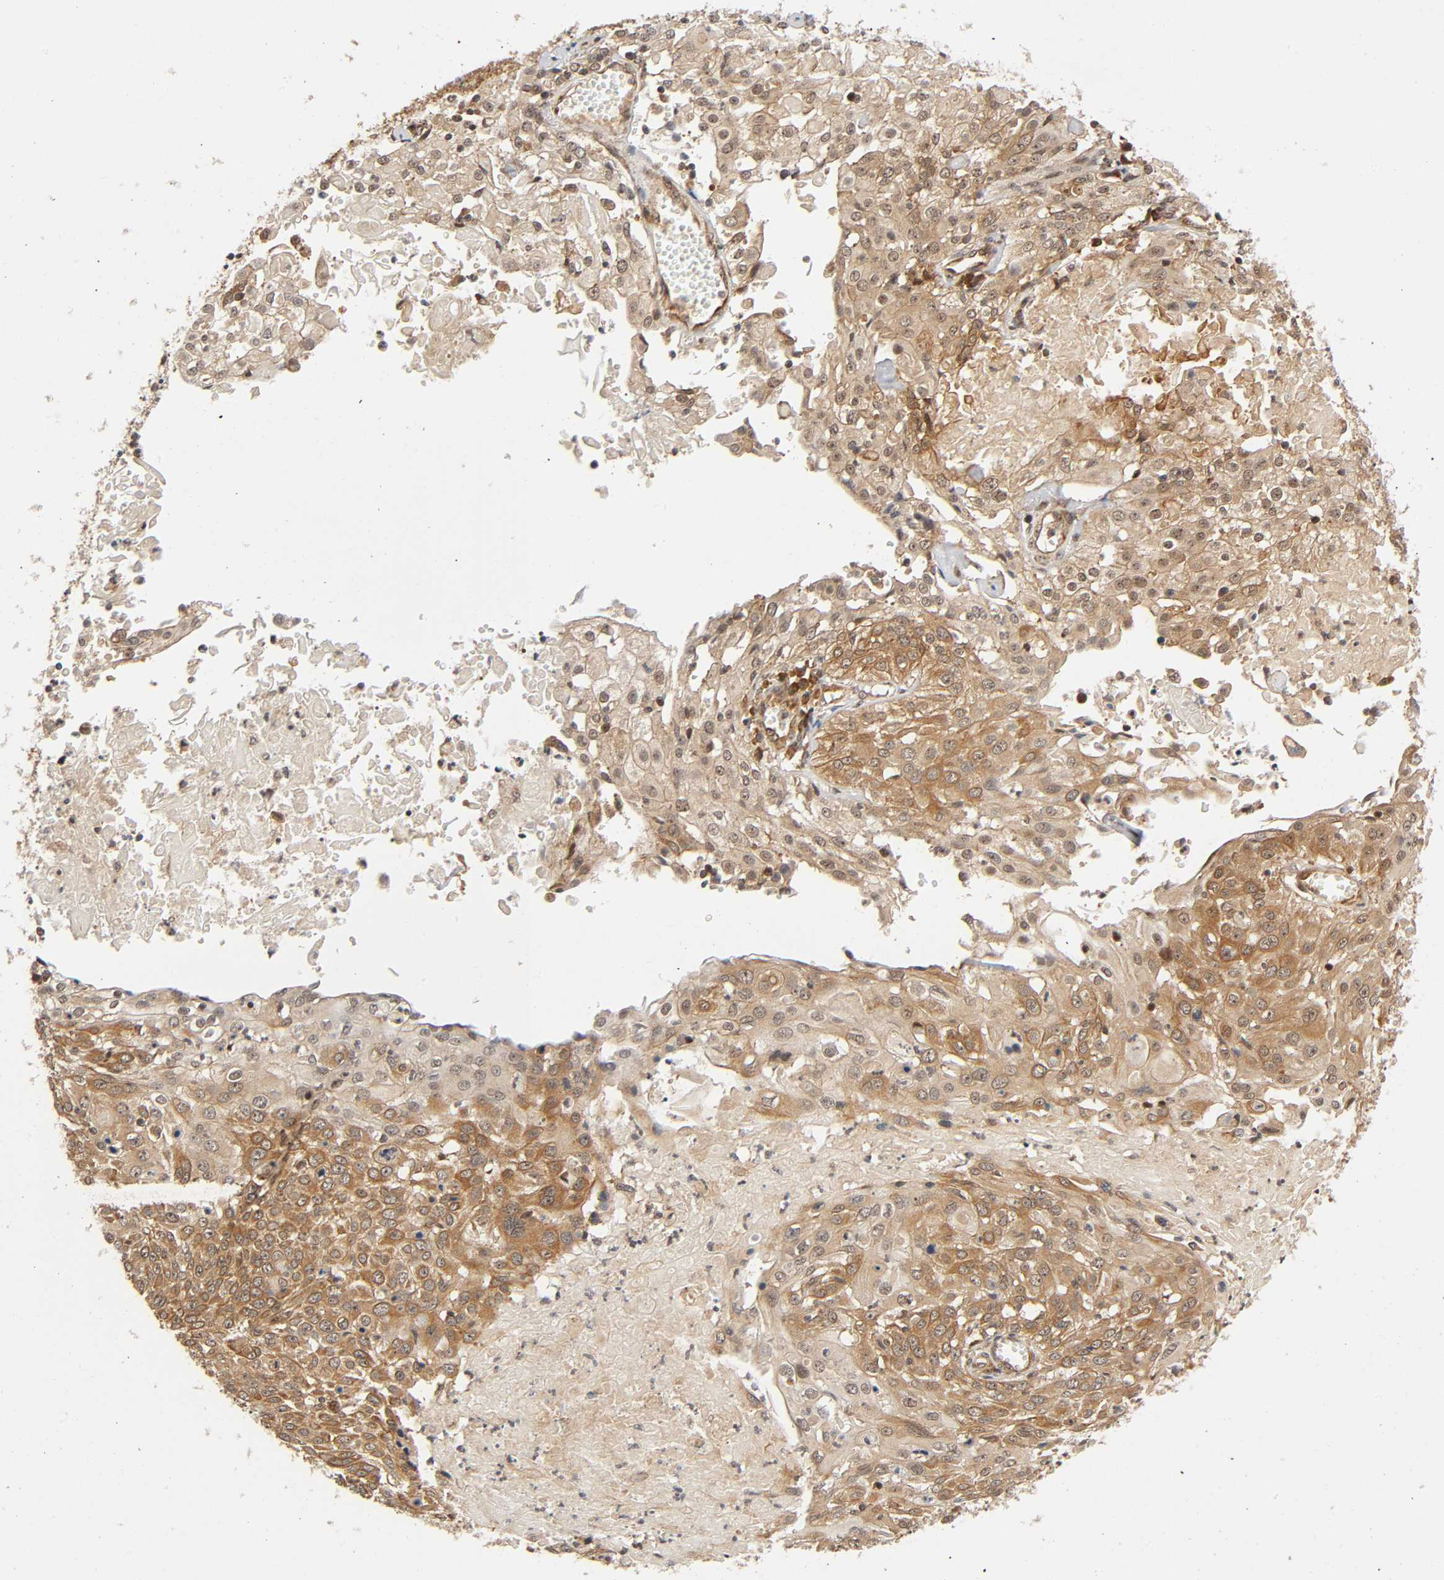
{"staining": {"intensity": "moderate", "quantity": ">75%", "location": "cytoplasmic/membranous"}, "tissue": "cervical cancer", "cell_type": "Tumor cells", "image_type": "cancer", "snomed": [{"axis": "morphology", "description": "Squamous cell carcinoma, NOS"}, {"axis": "topography", "description": "Cervix"}], "caption": "Moderate cytoplasmic/membranous expression is present in about >75% of tumor cells in cervical cancer.", "gene": "IQCJ-SCHIP1", "patient": {"sex": "female", "age": 39}}